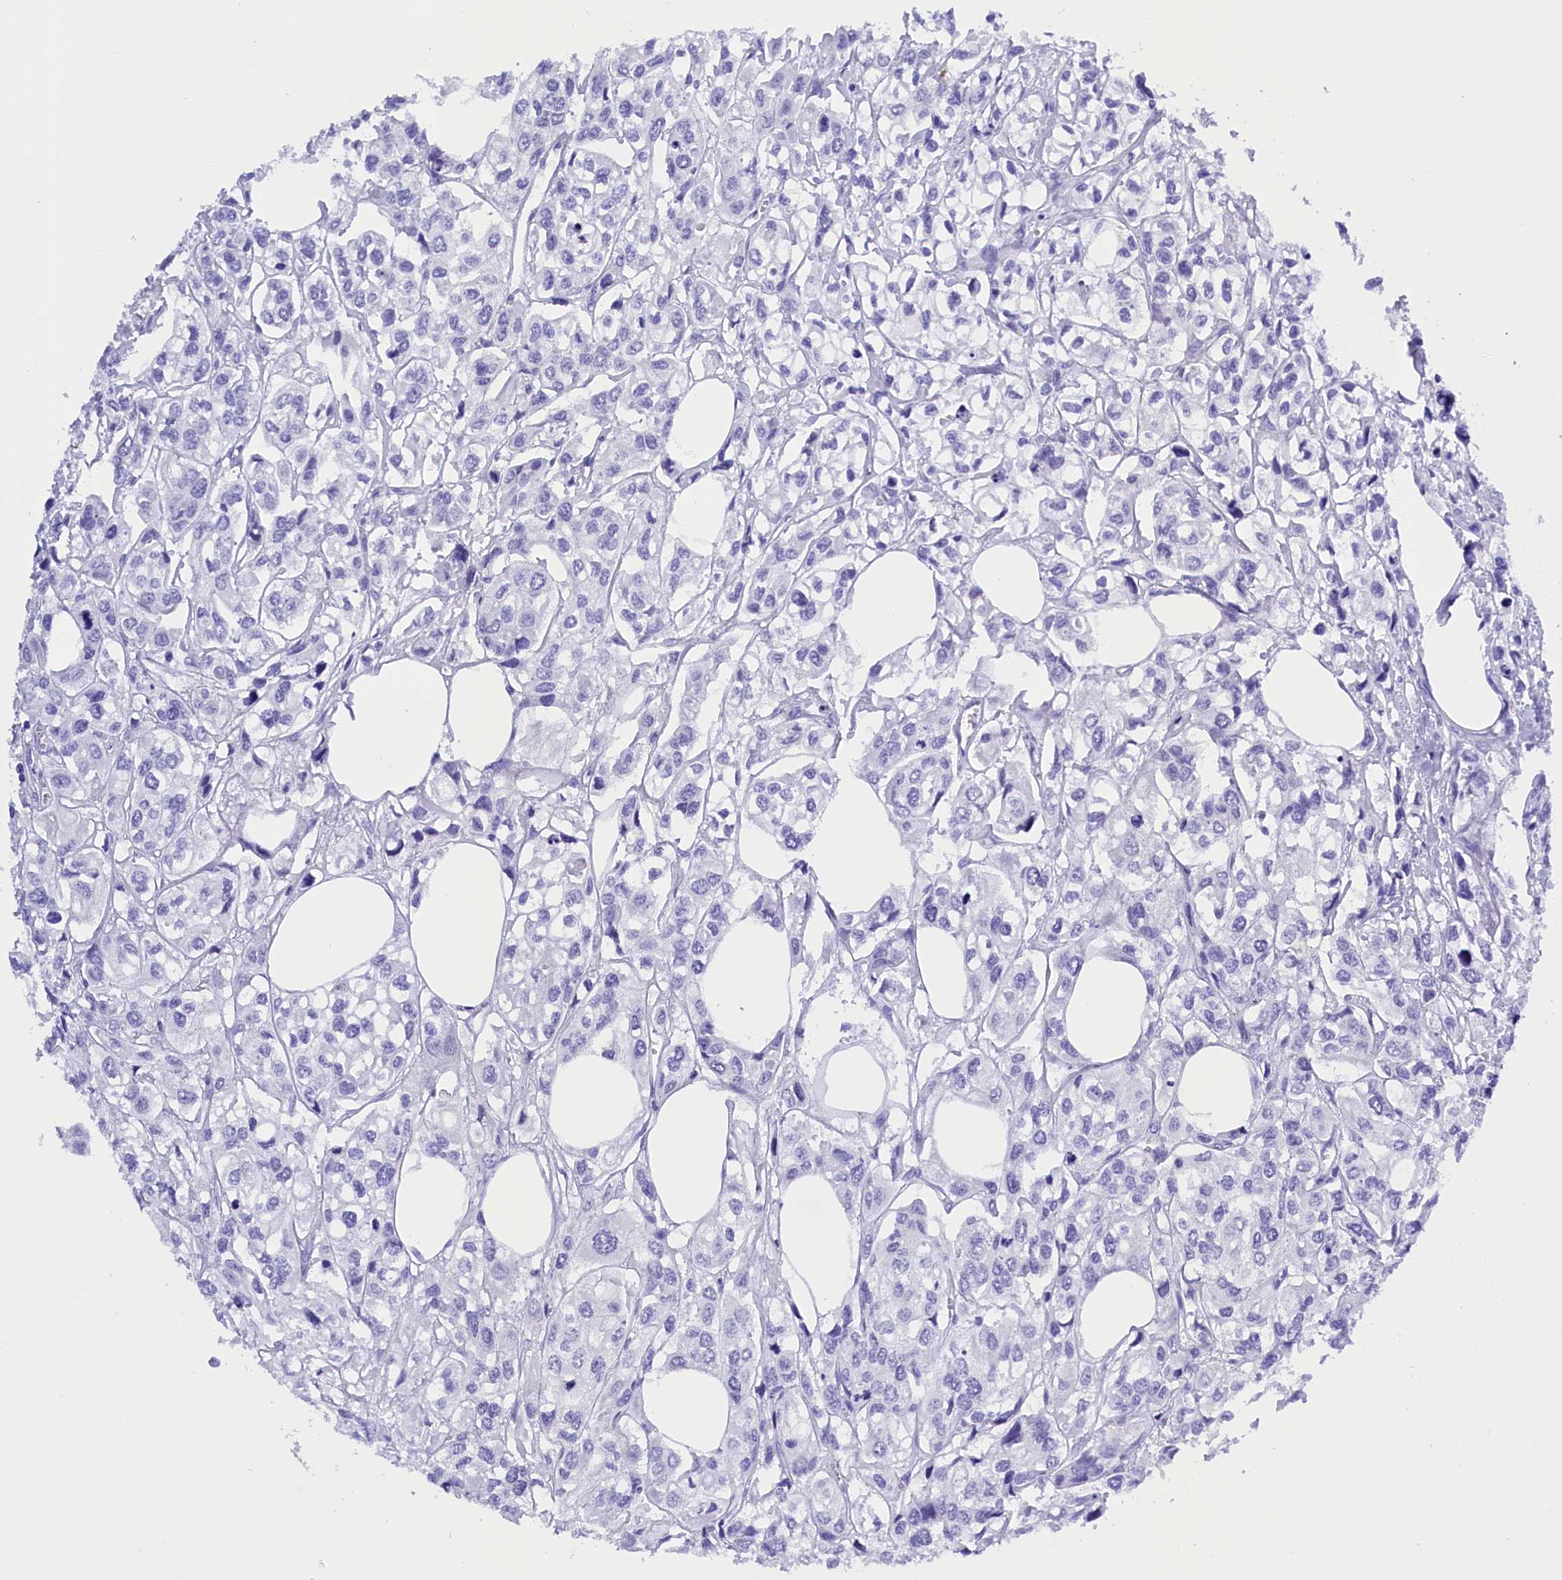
{"staining": {"intensity": "negative", "quantity": "none", "location": "none"}, "tissue": "urothelial cancer", "cell_type": "Tumor cells", "image_type": "cancer", "snomed": [{"axis": "morphology", "description": "Urothelial carcinoma, High grade"}, {"axis": "topography", "description": "Urinary bladder"}], "caption": "A photomicrograph of urothelial carcinoma (high-grade) stained for a protein displays no brown staining in tumor cells. (Immunohistochemistry (ihc), brightfield microscopy, high magnification).", "gene": "CLC", "patient": {"sex": "male", "age": 67}}